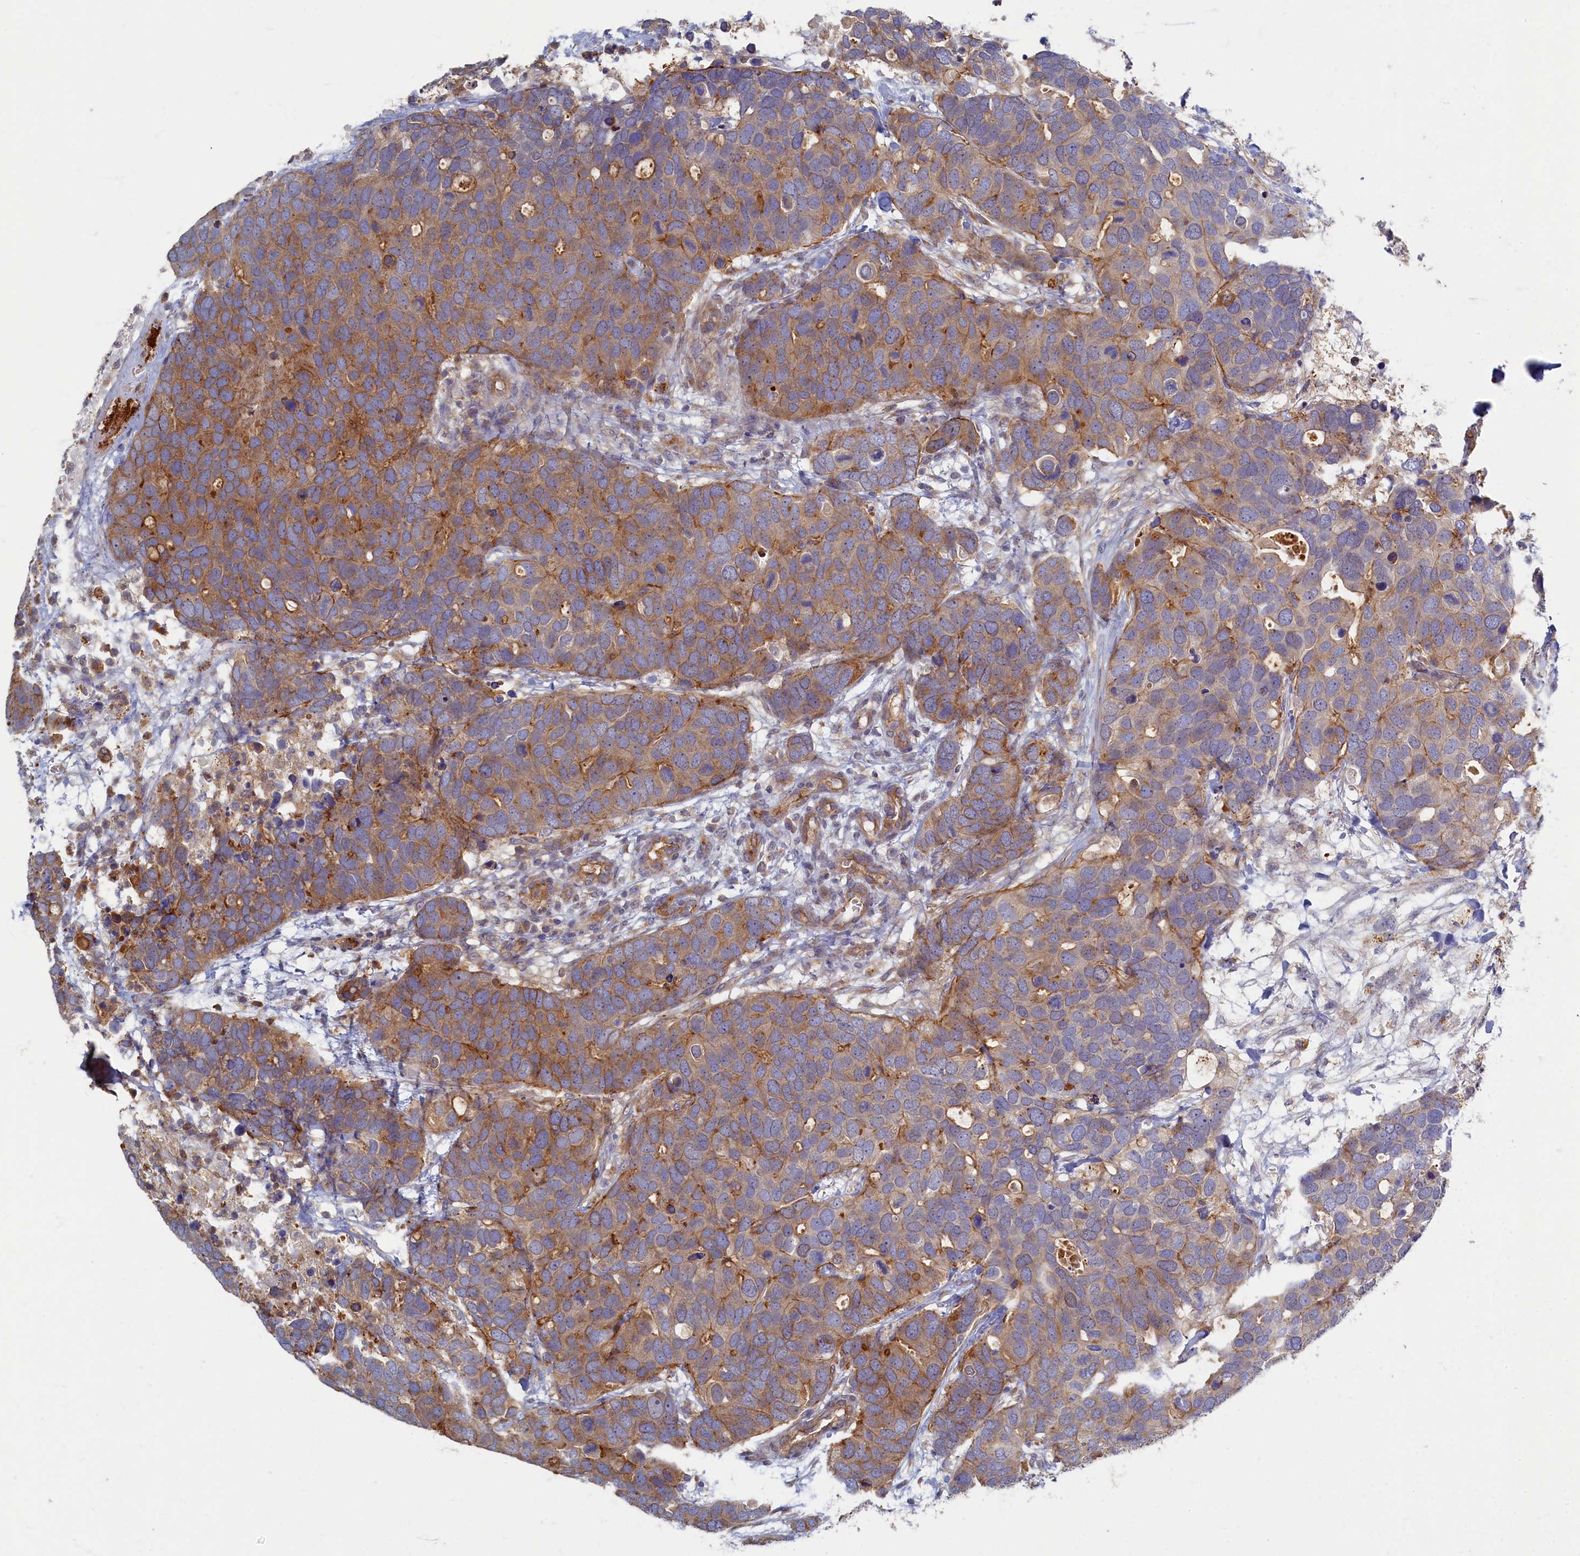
{"staining": {"intensity": "moderate", "quantity": "25%-75%", "location": "cytoplasmic/membranous"}, "tissue": "breast cancer", "cell_type": "Tumor cells", "image_type": "cancer", "snomed": [{"axis": "morphology", "description": "Duct carcinoma"}, {"axis": "topography", "description": "Breast"}], "caption": "A photomicrograph showing moderate cytoplasmic/membranous positivity in approximately 25%-75% of tumor cells in breast cancer, as visualized by brown immunohistochemical staining.", "gene": "PSMG2", "patient": {"sex": "female", "age": 83}}